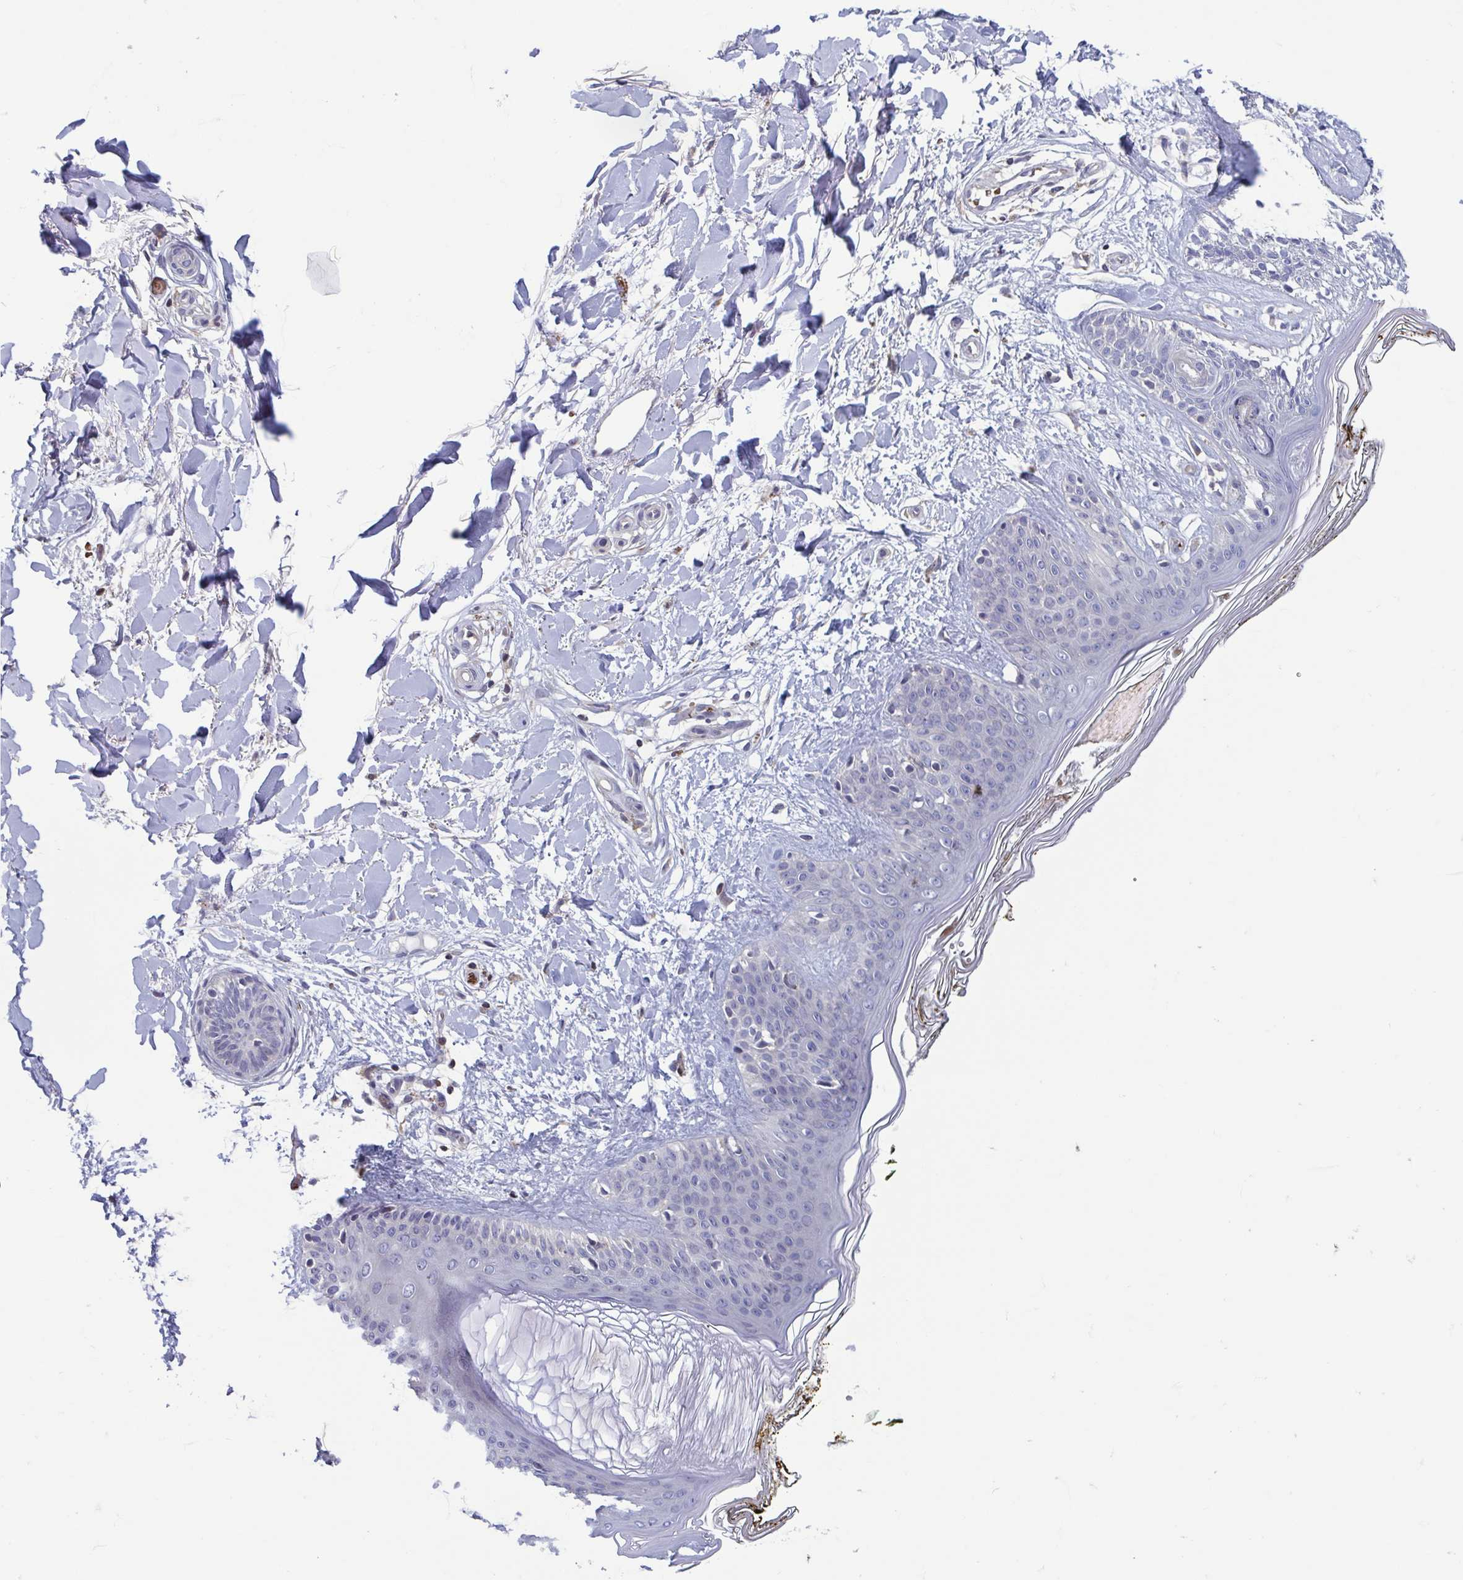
{"staining": {"intensity": "negative", "quantity": "none", "location": "none"}, "tissue": "skin", "cell_type": "Fibroblasts", "image_type": "normal", "snomed": [{"axis": "morphology", "description": "Normal tissue, NOS"}, {"axis": "topography", "description": "Skin"}], "caption": "High magnification brightfield microscopy of unremarkable skin stained with DAB (3,3'-diaminobenzidine) (brown) and counterstained with hematoxylin (blue): fibroblasts show no significant positivity. (DAB (3,3'-diaminobenzidine) IHC visualized using brightfield microscopy, high magnification).", "gene": "LRRC38", "patient": {"sex": "female", "age": 34}}